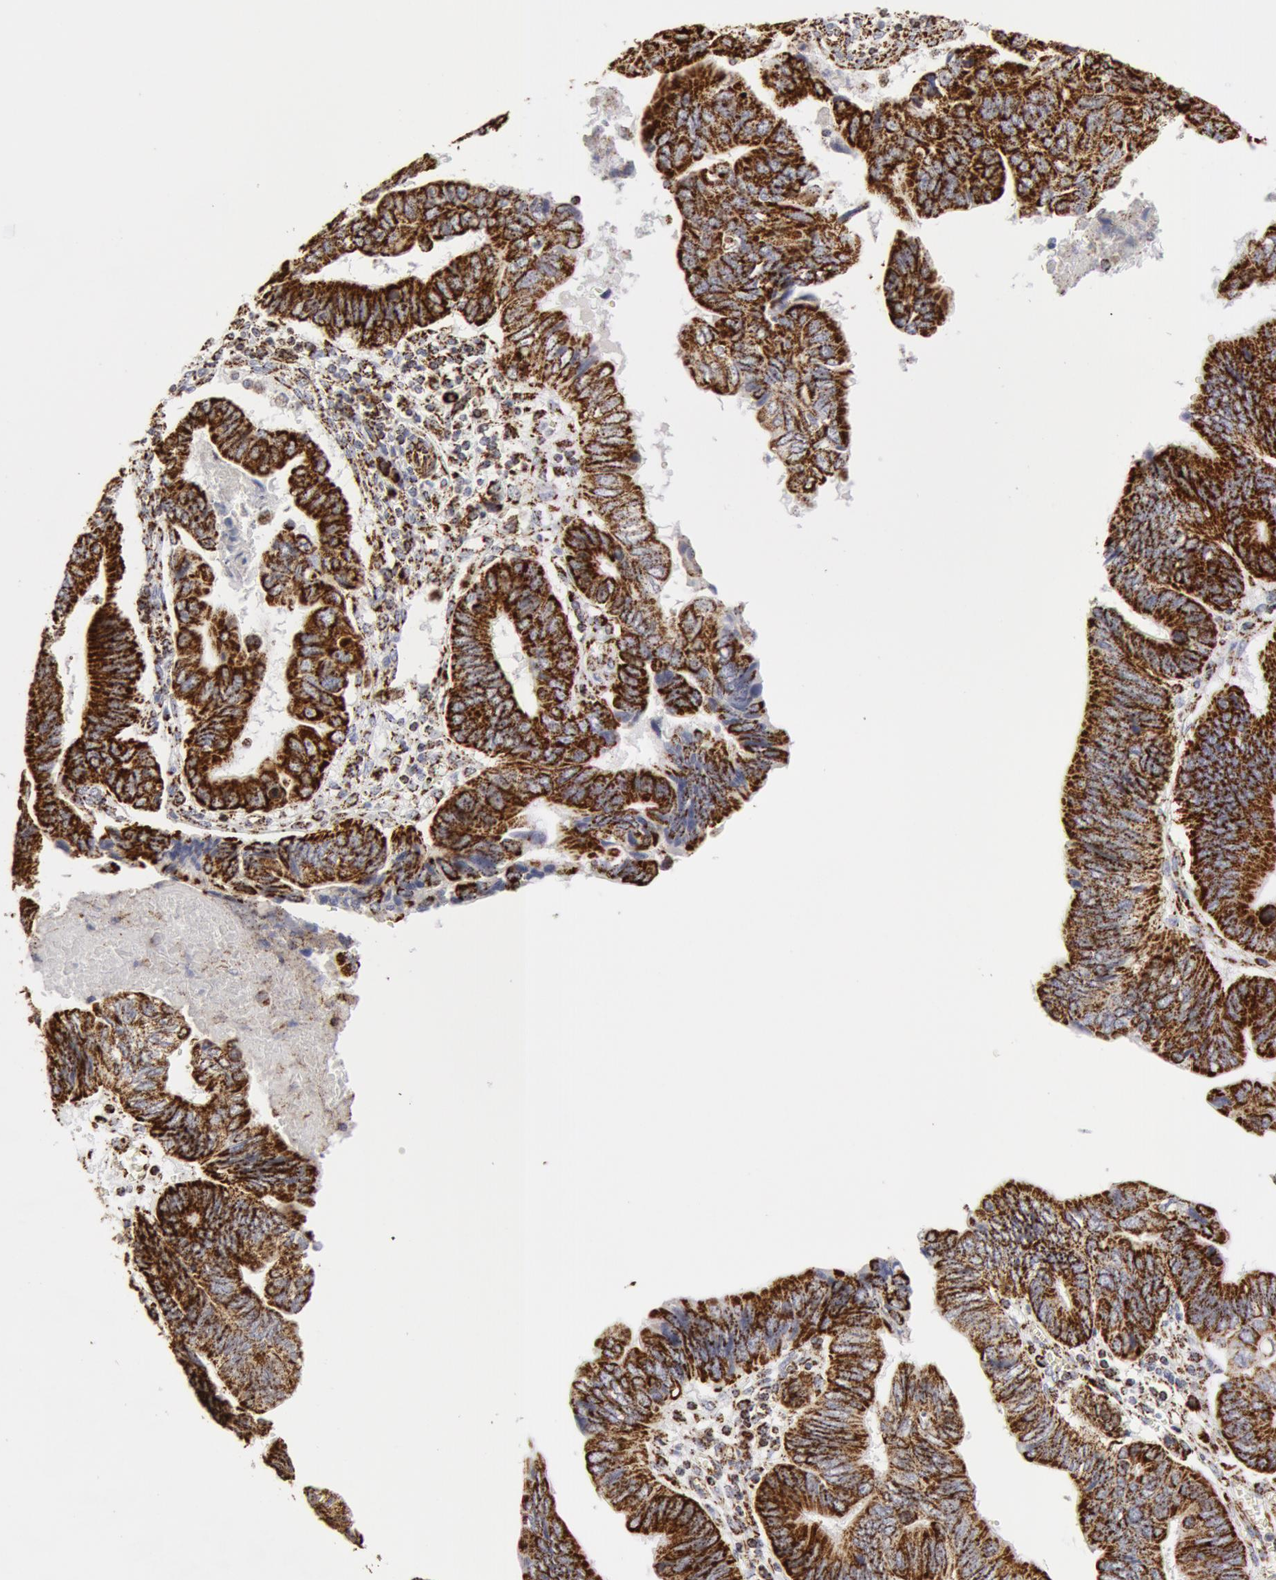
{"staining": {"intensity": "strong", "quantity": ">75%", "location": "cytoplasmic/membranous"}, "tissue": "pancreatic cancer", "cell_type": "Tumor cells", "image_type": "cancer", "snomed": [{"axis": "morphology", "description": "Adenocarcinoma, NOS"}, {"axis": "topography", "description": "Pancreas"}], "caption": "This histopathology image reveals immunohistochemistry (IHC) staining of human pancreatic cancer (adenocarcinoma), with high strong cytoplasmic/membranous staining in approximately >75% of tumor cells.", "gene": "ATP5F1B", "patient": {"sex": "female", "age": 70}}